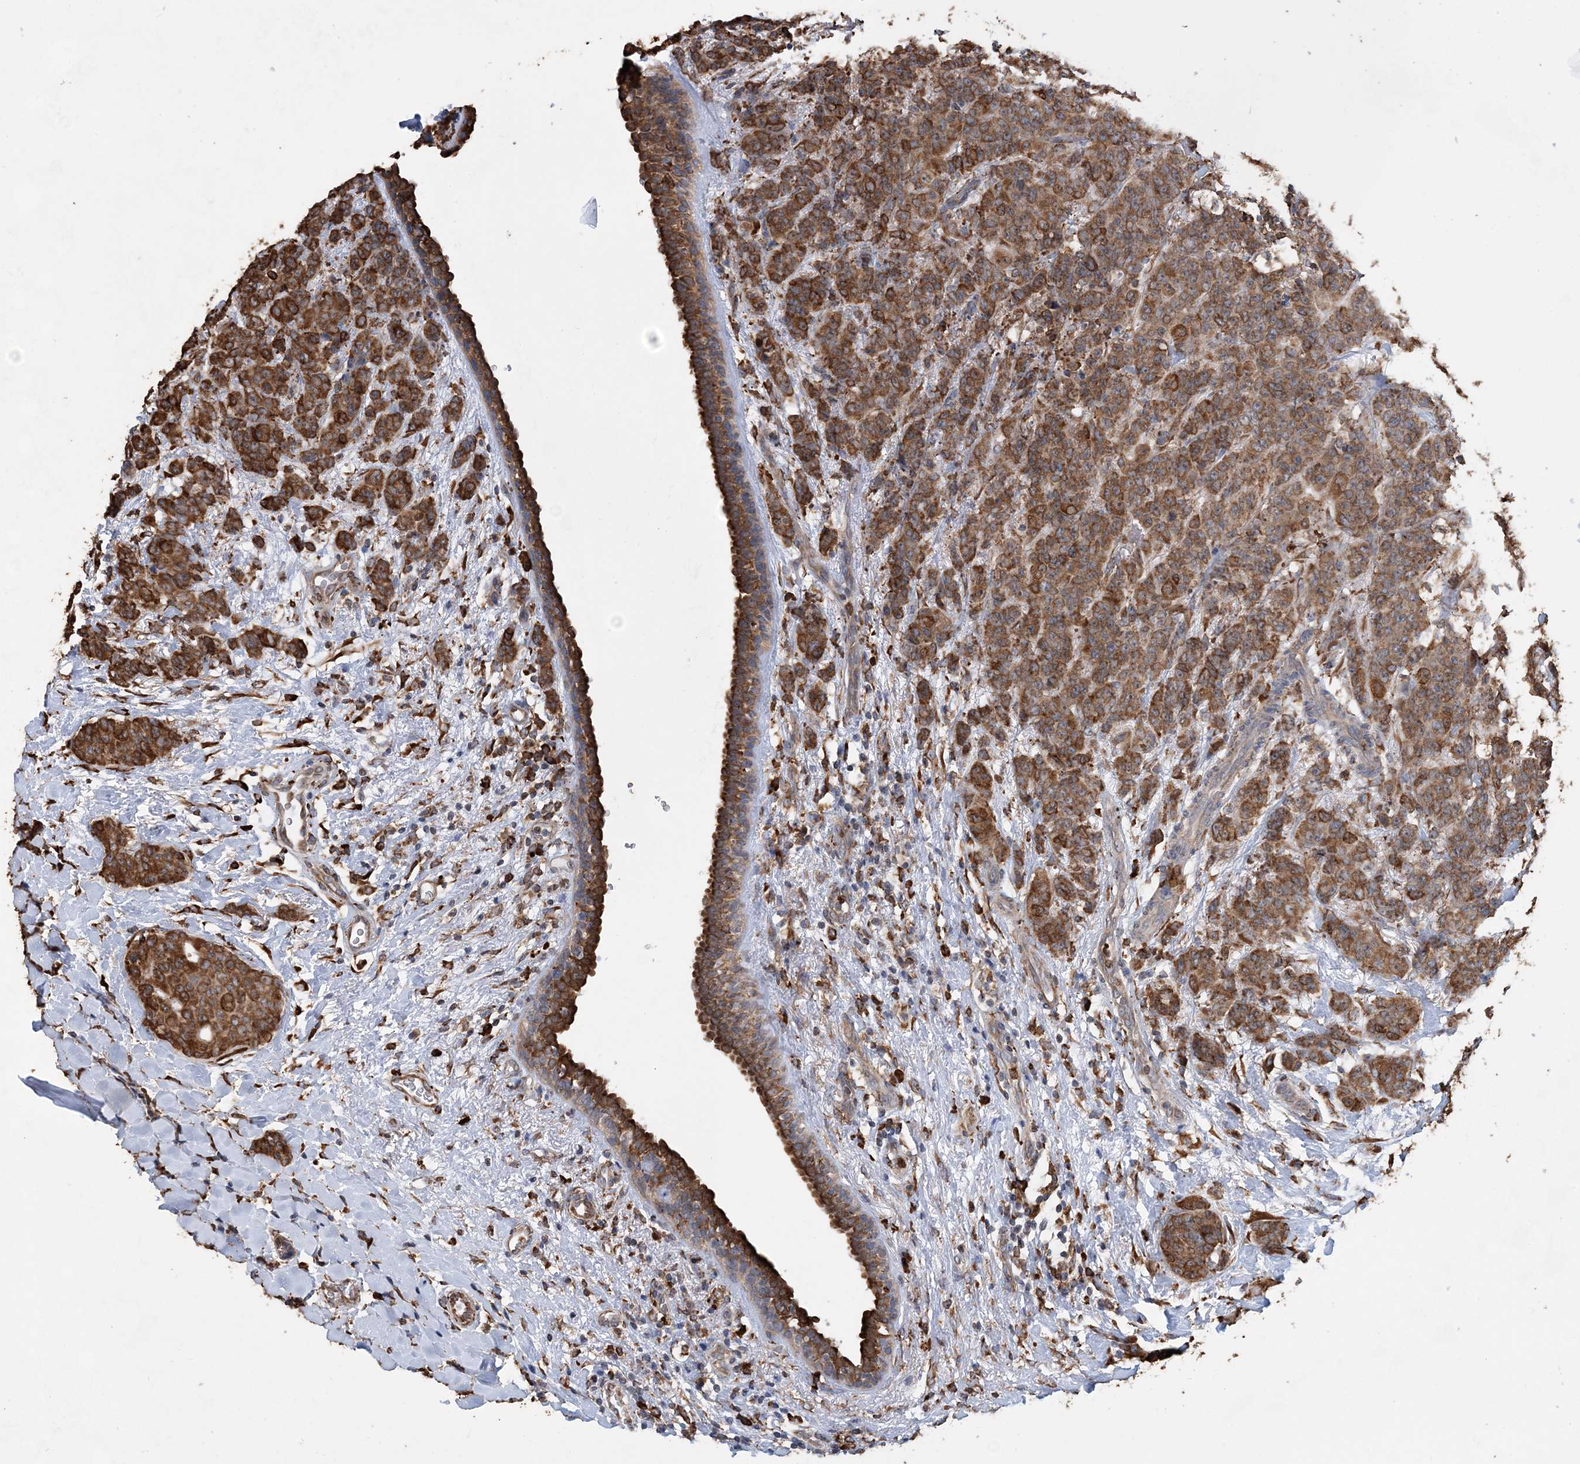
{"staining": {"intensity": "strong", "quantity": ">75%", "location": "cytoplasmic/membranous"}, "tissue": "breast cancer", "cell_type": "Tumor cells", "image_type": "cancer", "snomed": [{"axis": "morphology", "description": "Duct carcinoma"}, {"axis": "topography", "description": "Breast"}], "caption": "Immunohistochemical staining of human breast infiltrating ductal carcinoma reveals high levels of strong cytoplasmic/membranous positivity in about >75% of tumor cells.", "gene": "WDR12", "patient": {"sex": "female", "age": 40}}